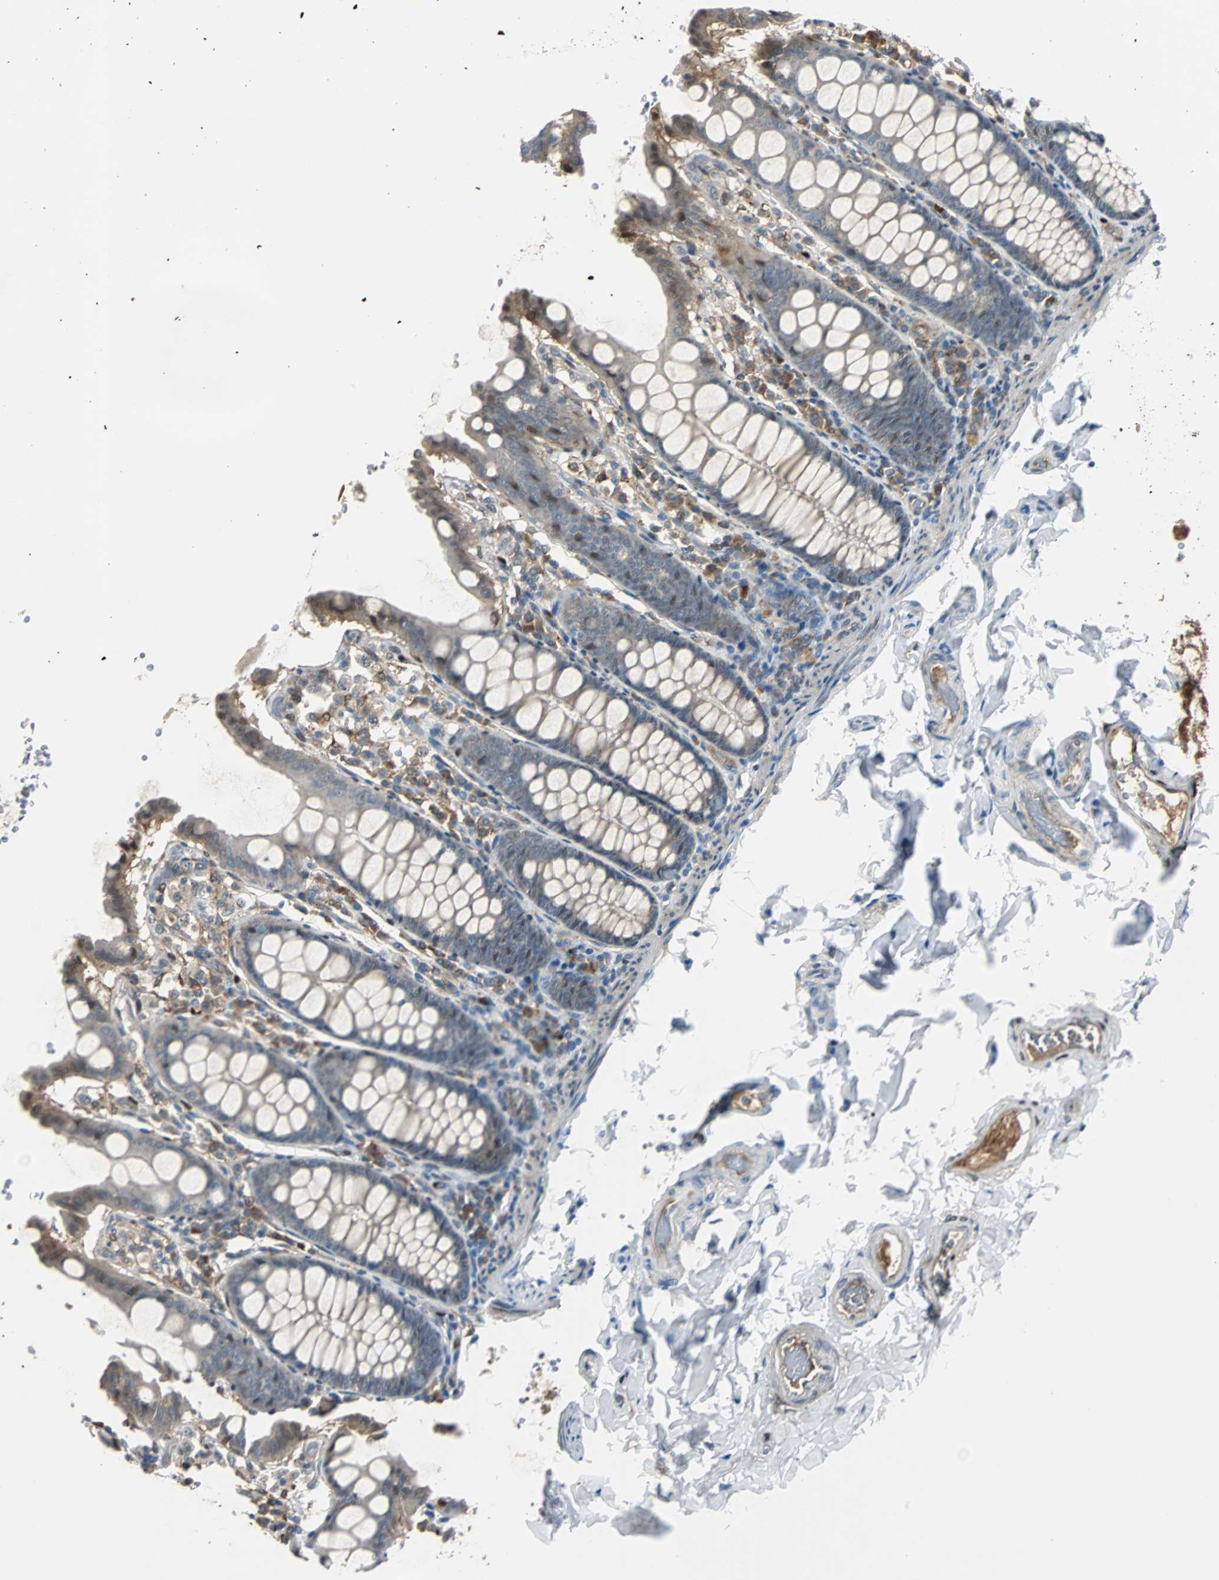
{"staining": {"intensity": "moderate", "quantity": "<25%", "location": "cytoplasmic/membranous"}, "tissue": "colon", "cell_type": "Endothelial cells", "image_type": "normal", "snomed": [{"axis": "morphology", "description": "Normal tissue, NOS"}, {"axis": "topography", "description": "Colon"}], "caption": "Protein analysis of unremarkable colon displays moderate cytoplasmic/membranous positivity in about <25% of endothelial cells.", "gene": "FHL2", "patient": {"sex": "female", "age": 61}}